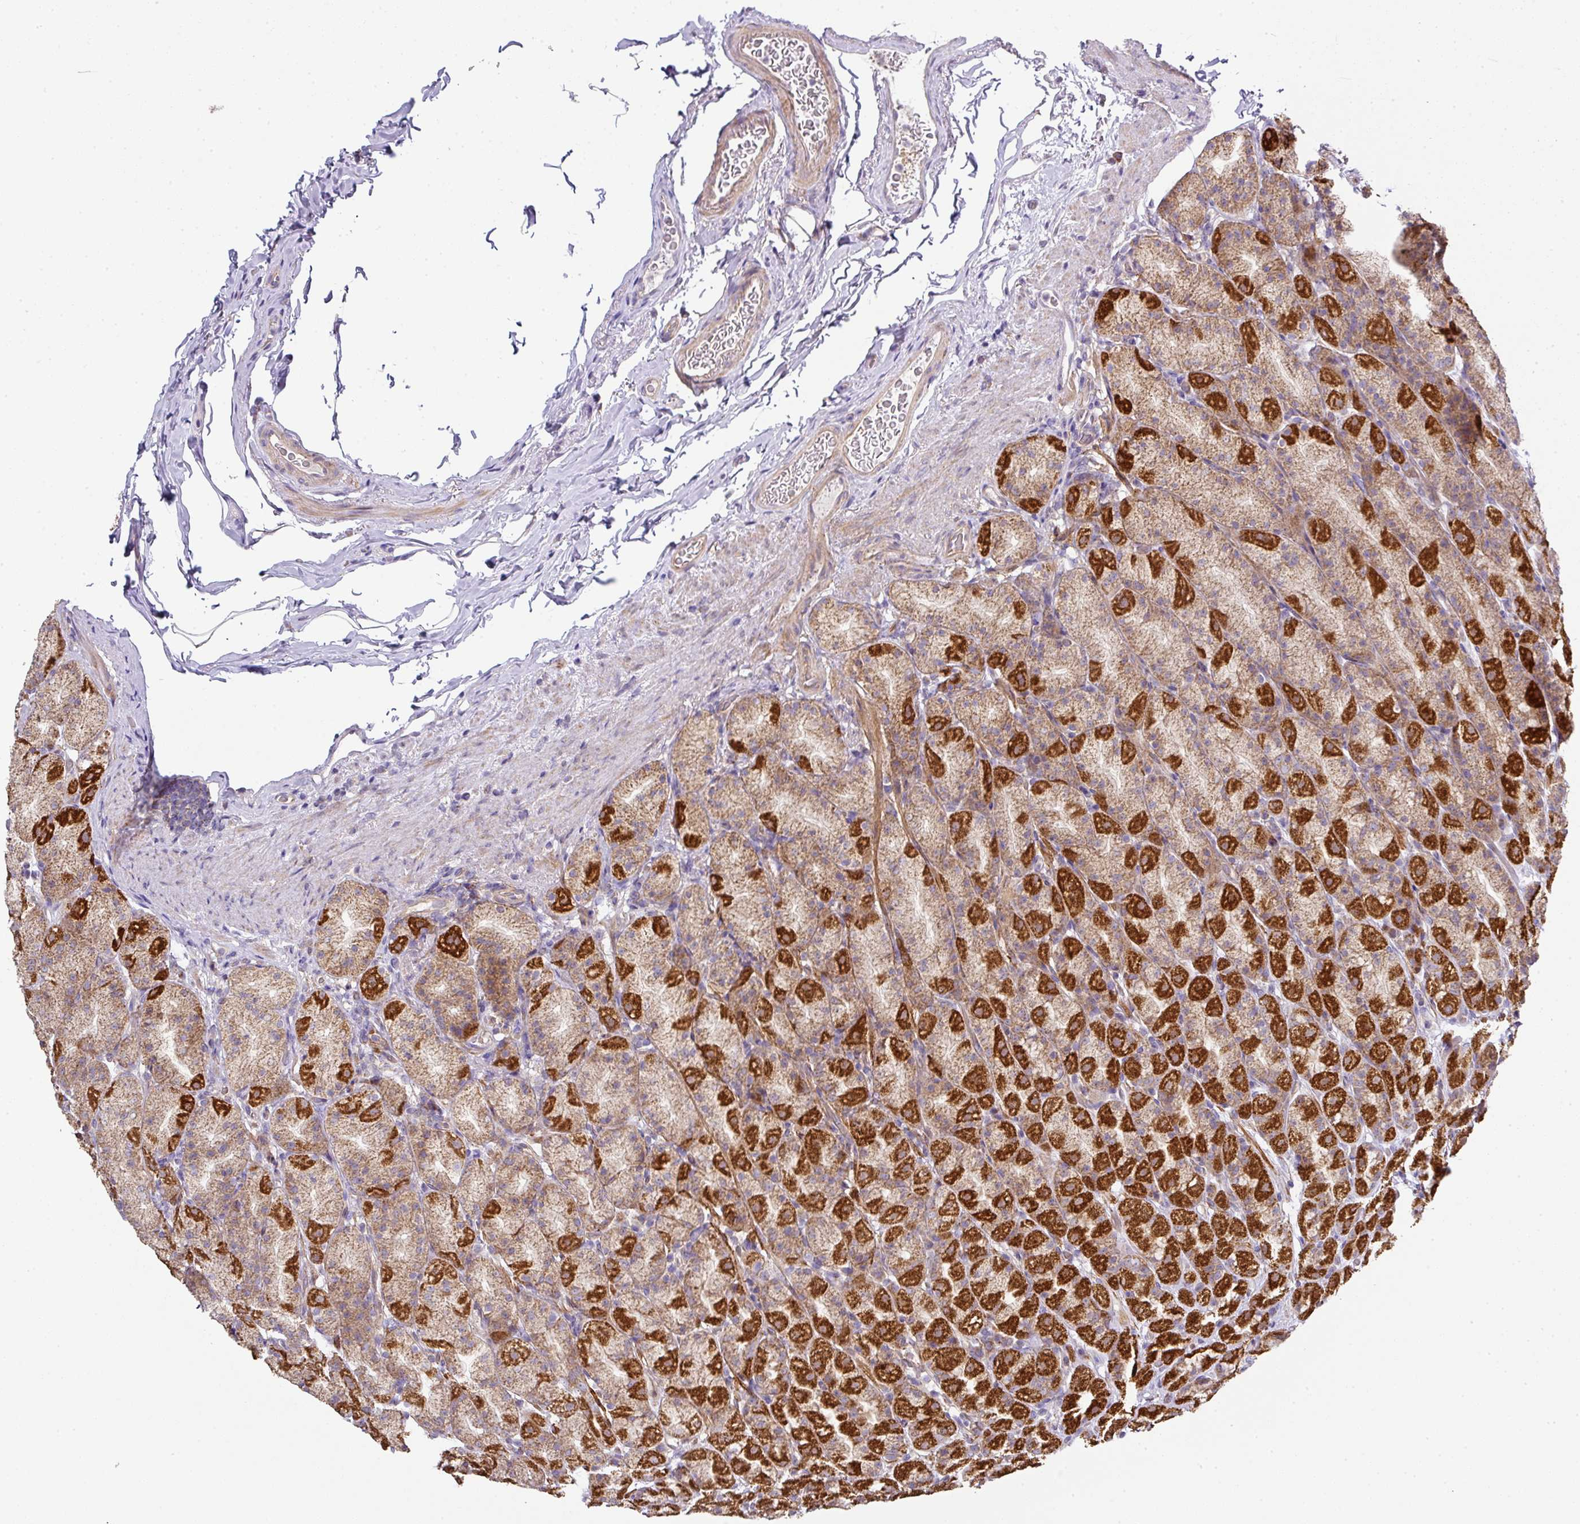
{"staining": {"intensity": "strong", "quantity": "25%-75%", "location": "cytoplasmic/membranous"}, "tissue": "stomach", "cell_type": "Glandular cells", "image_type": "normal", "snomed": [{"axis": "morphology", "description": "Normal tissue, NOS"}, {"axis": "topography", "description": "Stomach, upper"}, {"axis": "topography", "description": "Stomach"}], "caption": "DAB (3,3'-diaminobenzidine) immunohistochemical staining of benign stomach reveals strong cytoplasmic/membranous protein staining in approximately 25%-75% of glandular cells.", "gene": "STK35", "patient": {"sex": "male", "age": 68}}